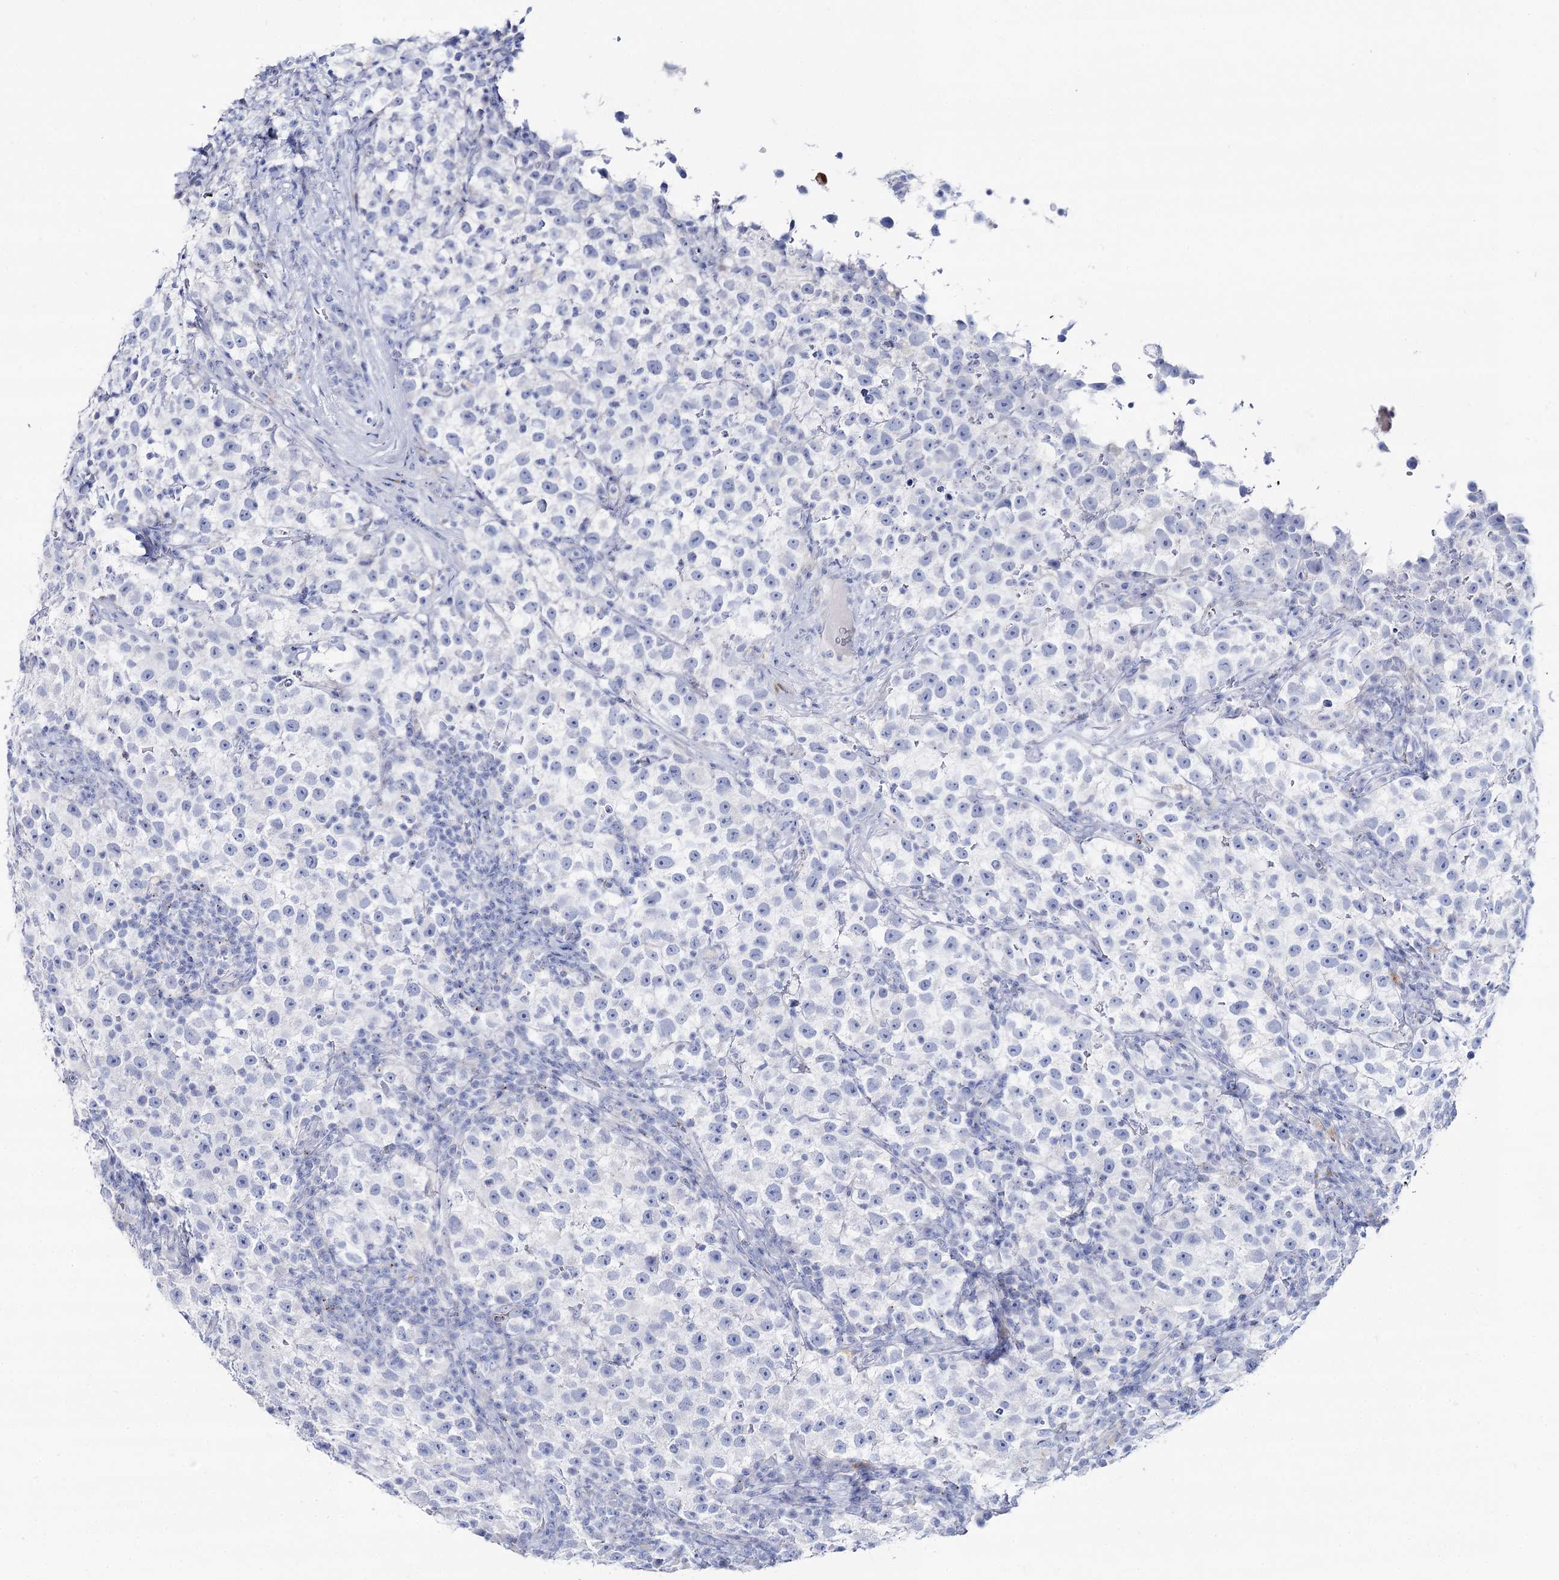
{"staining": {"intensity": "negative", "quantity": "none", "location": "none"}, "tissue": "testis cancer", "cell_type": "Tumor cells", "image_type": "cancer", "snomed": [{"axis": "morphology", "description": "Seminoma, NOS"}, {"axis": "topography", "description": "Testis"}], "caption": "Immunohistochemistry photomicrograph of testis seminoma stained for a protein (brown), which demonstrates no staining in tumor cells.", "gene": "SLC3A1", "patient": {"sex": "male", "age": 22}}